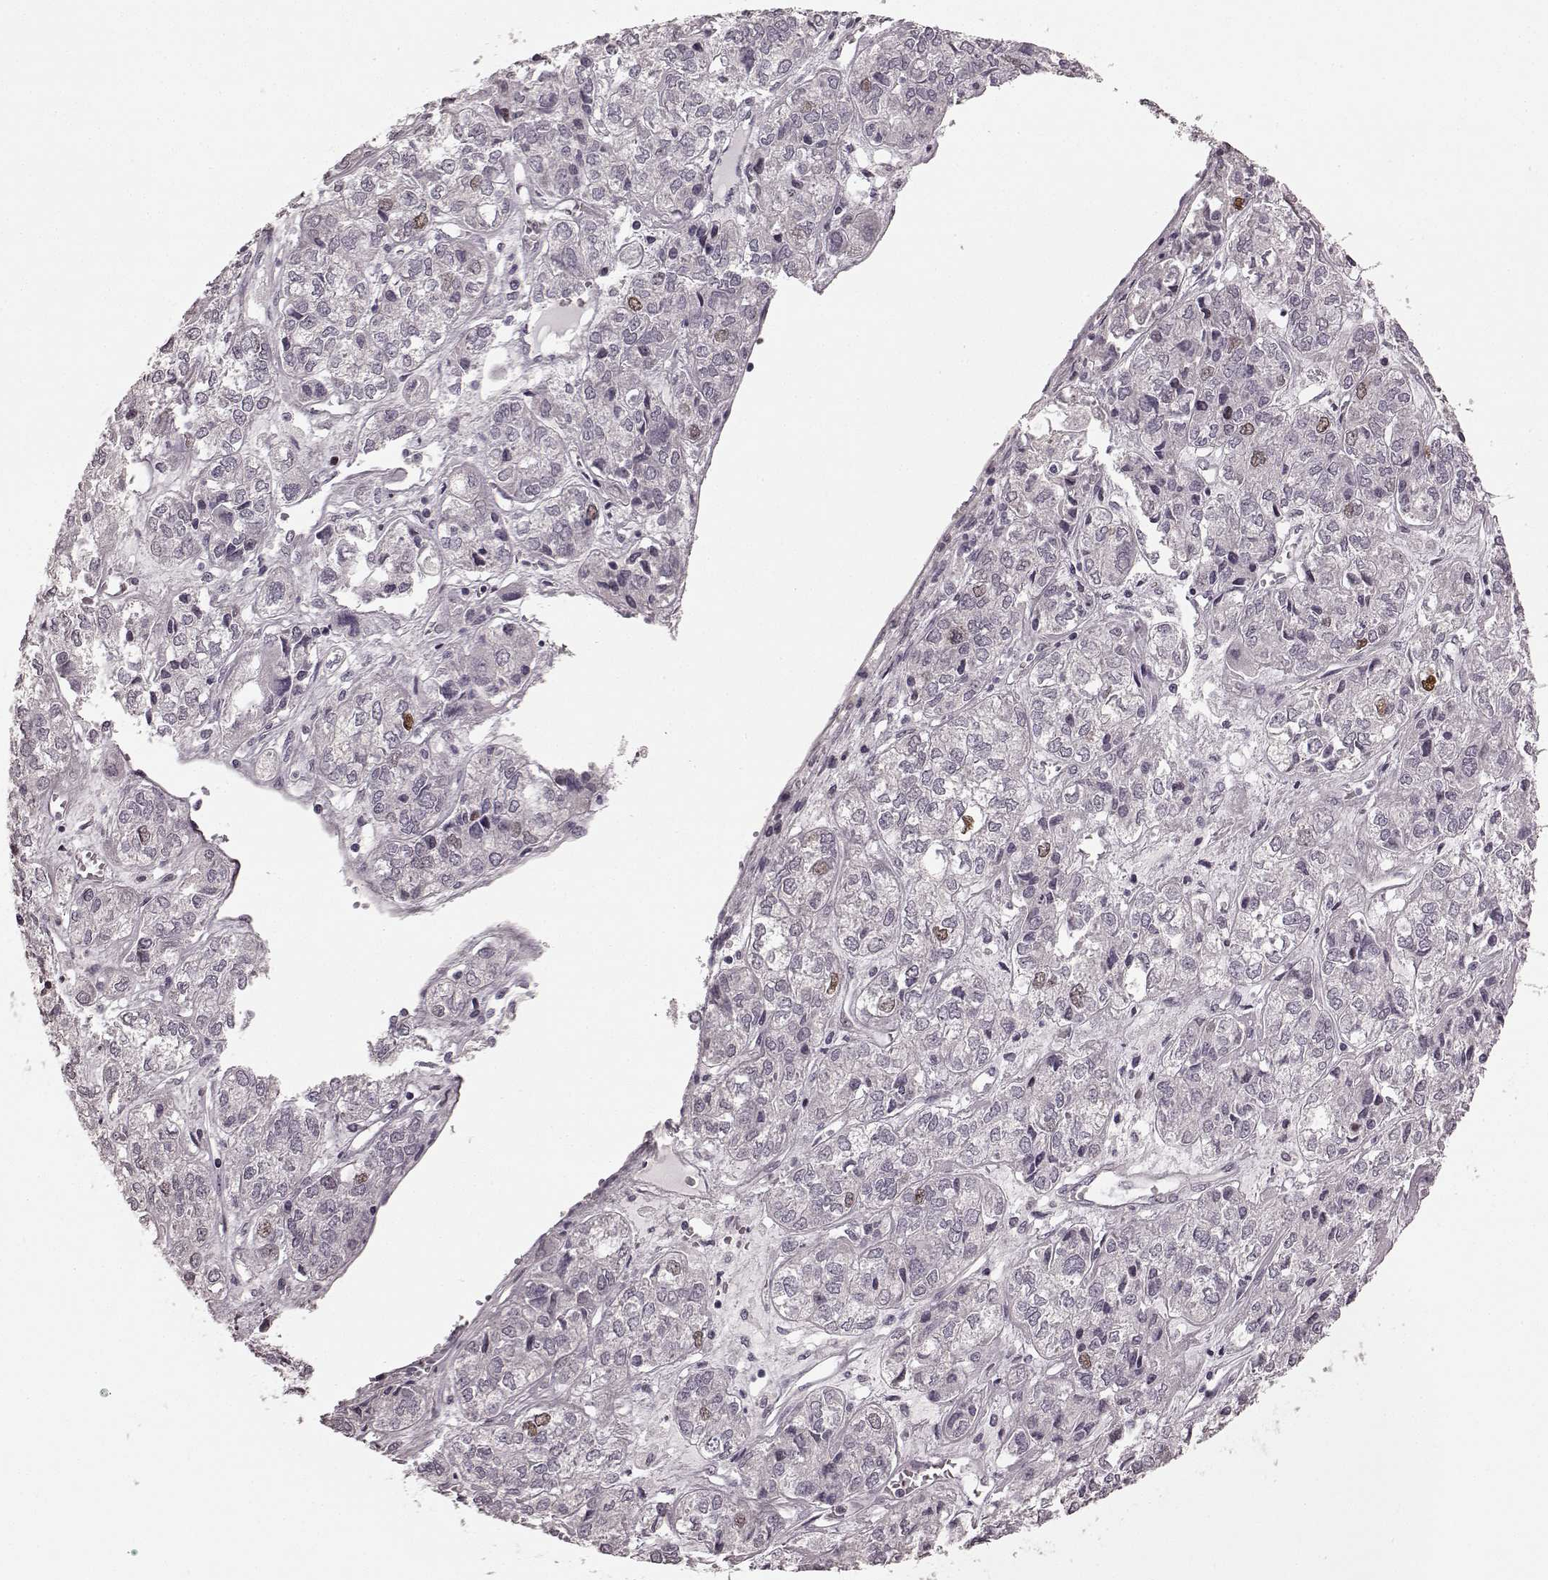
{"staining": {"intensity": "moderate", "quantity": "<25%", "location": "nuclear"}, "tissue": "ovarian cancer", "cell_type": "Tumor cells", "image_type": "cancer", "snomed": [{"axis": "morphology", "description": "Carcinoma, endometroid"}, {"axis": "topography", "description": "Ovary"}], "caption": "This image shows ovarian cancer stained with immunohistochemistry to label a protein in brown. The nuclear of tumor cells show moderate positivity for the protein. Nuclei are counter-stained blue.", "gene": "CCNA2", "patient": {"sex": "female", "age": 64}}